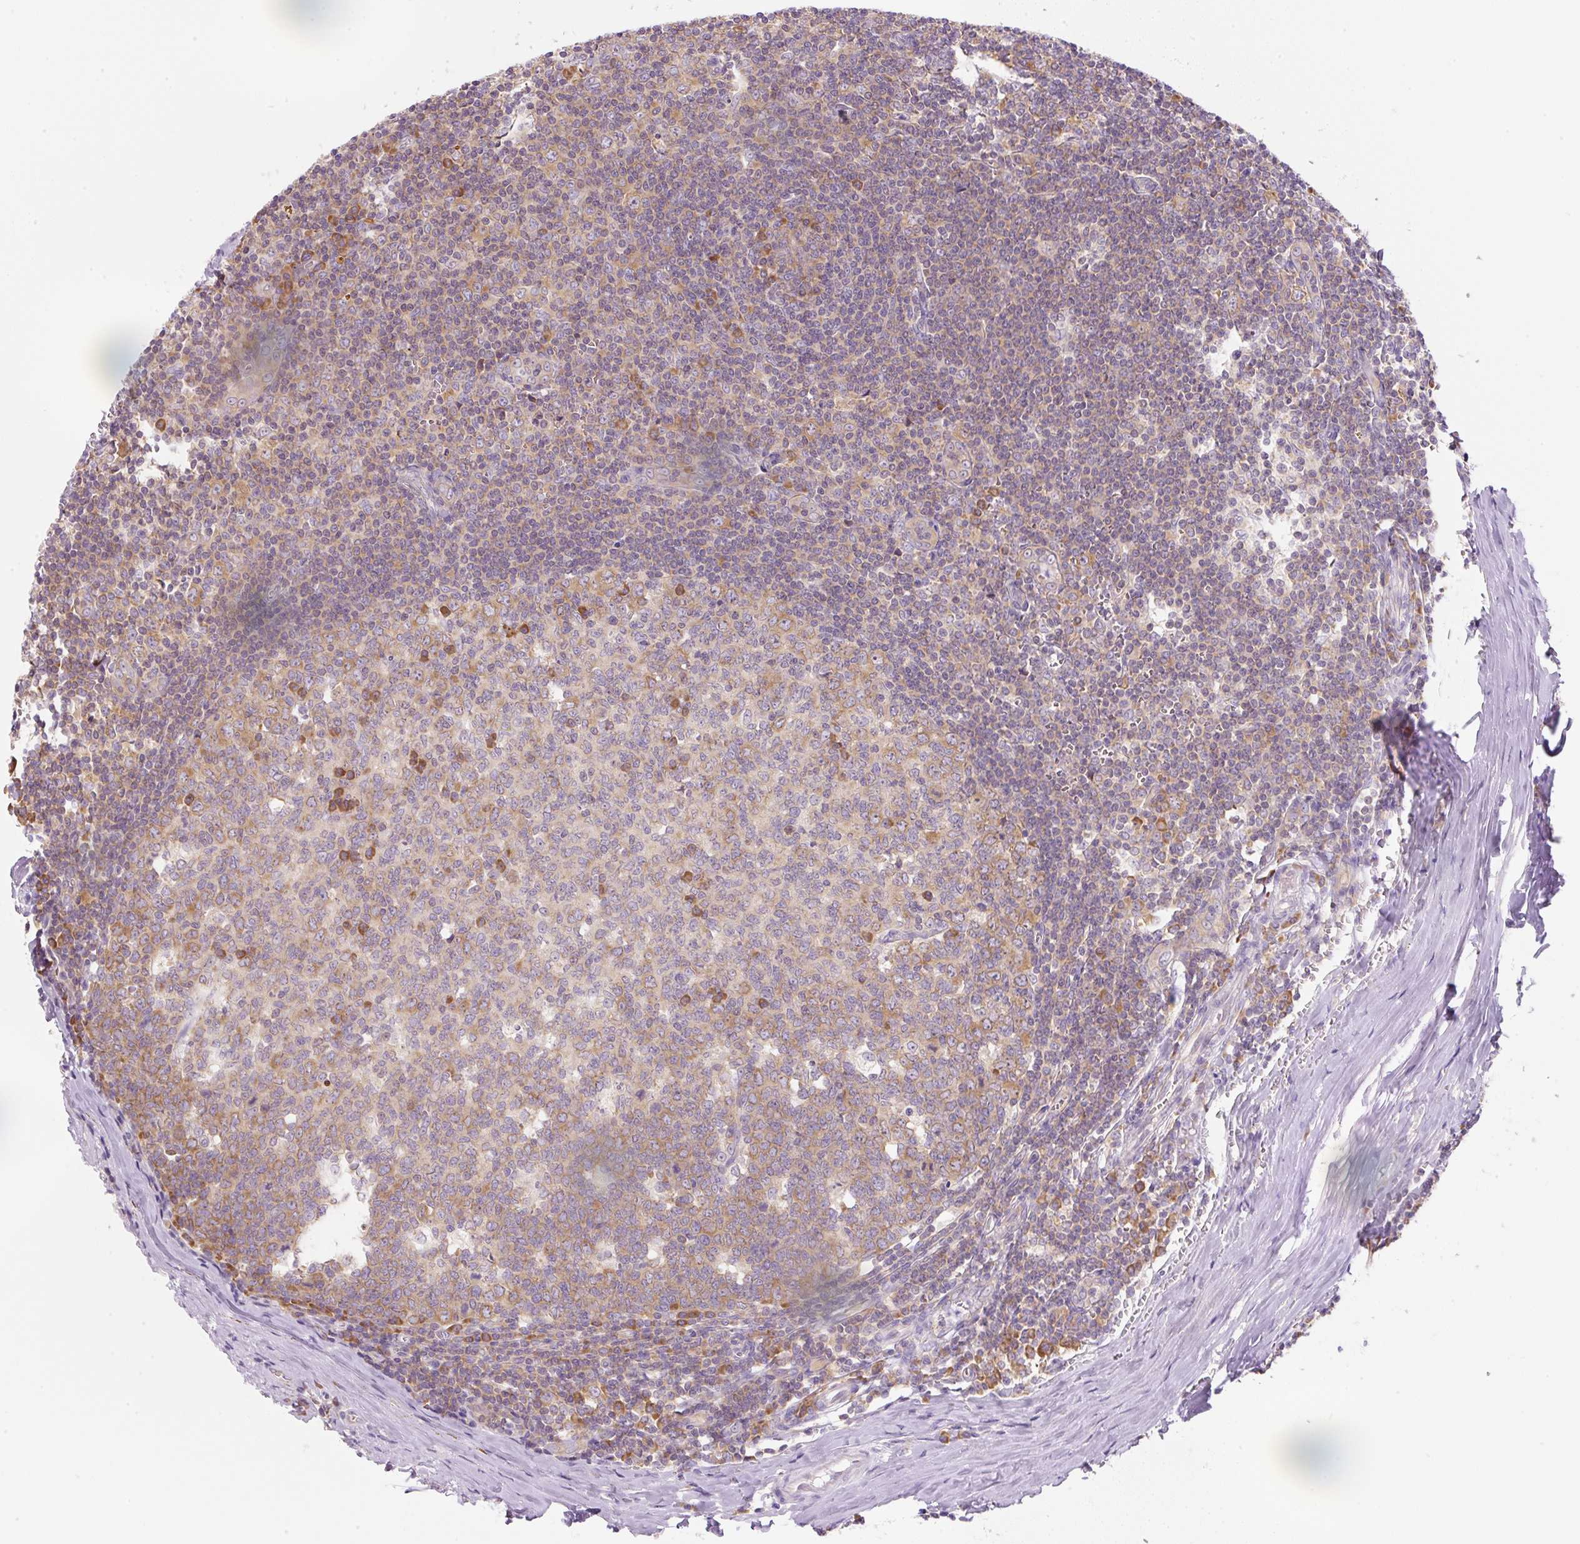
{"staining": {"intensity": "moderate", "quantity": "<25%", "location": "cytoplasmic/membranous"}, "tissue": "tonsil", "cell_type": "Germinal center cells", "image_type": "normal", "snomed": [{"axis": "morphology", "description": "Normal tissue, NOS"}, {"axis": "topography", "description": "Tonsil"}], "caption": "DAB (3,3'-diaminobenzidine) immunohistochemical staining of normal human tonsil exhibits moderate cytoplasmic/membranous protein staining in about <25% of germinal center cells. (brown staining indicates protein expression, while blue staining denotes nuclei).", "gene": "RPL18A", "patient": {"sex": "male", "age": 27}}